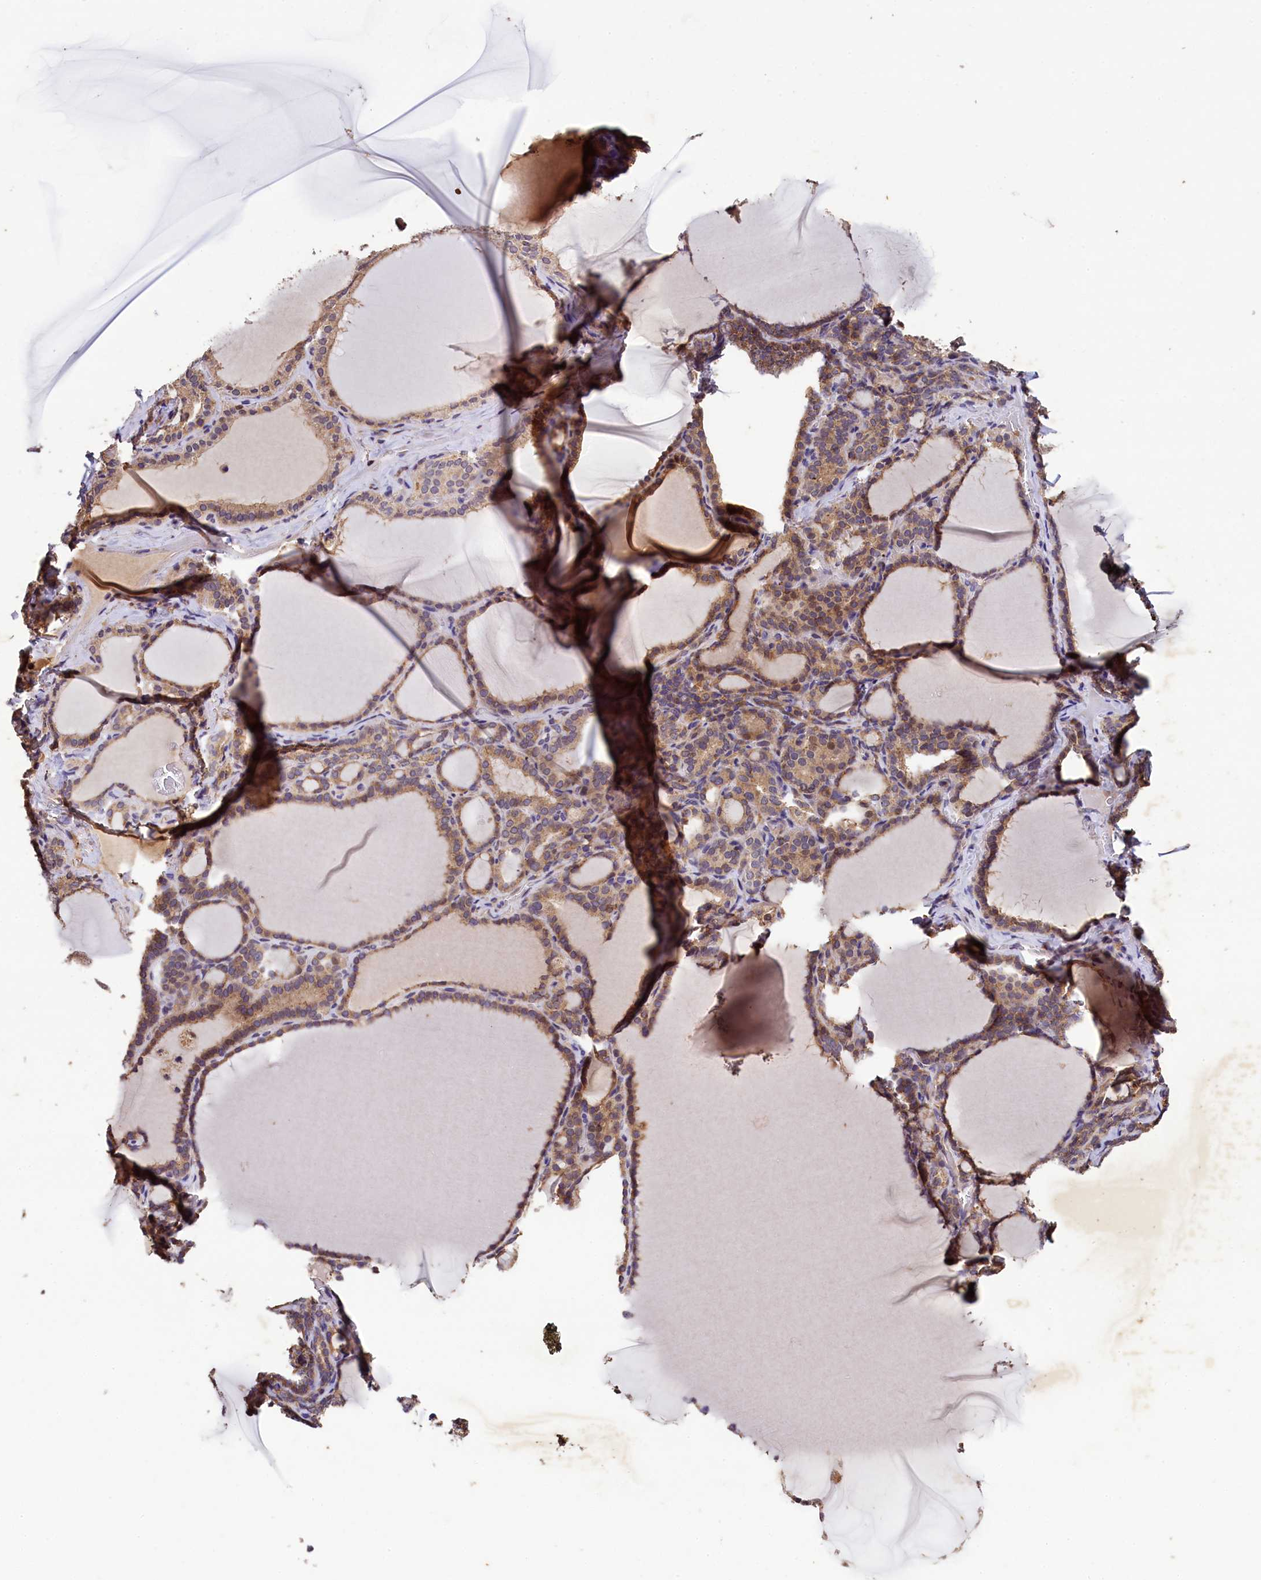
{"staining": {"intensity": "moderate", "quantity": ">75%", "location": "cytoplasmic/membranous"}, "tissue": "thyroid gland", "cell_type": "Glandular cells", "image_type": "normal", "snomed": [{"axis": "morphology", "description": "Normal tissue, NOS"}, {"axis": "topography", "description": "Thyroid gland"}], "caption": "Moderate cytoplasmic/membranous expression is appreciated in about >75% of glandular cells in benign thyroid gland.", "gene": "PLXNB1", "patient": {"sex": "female", "age": 39}}